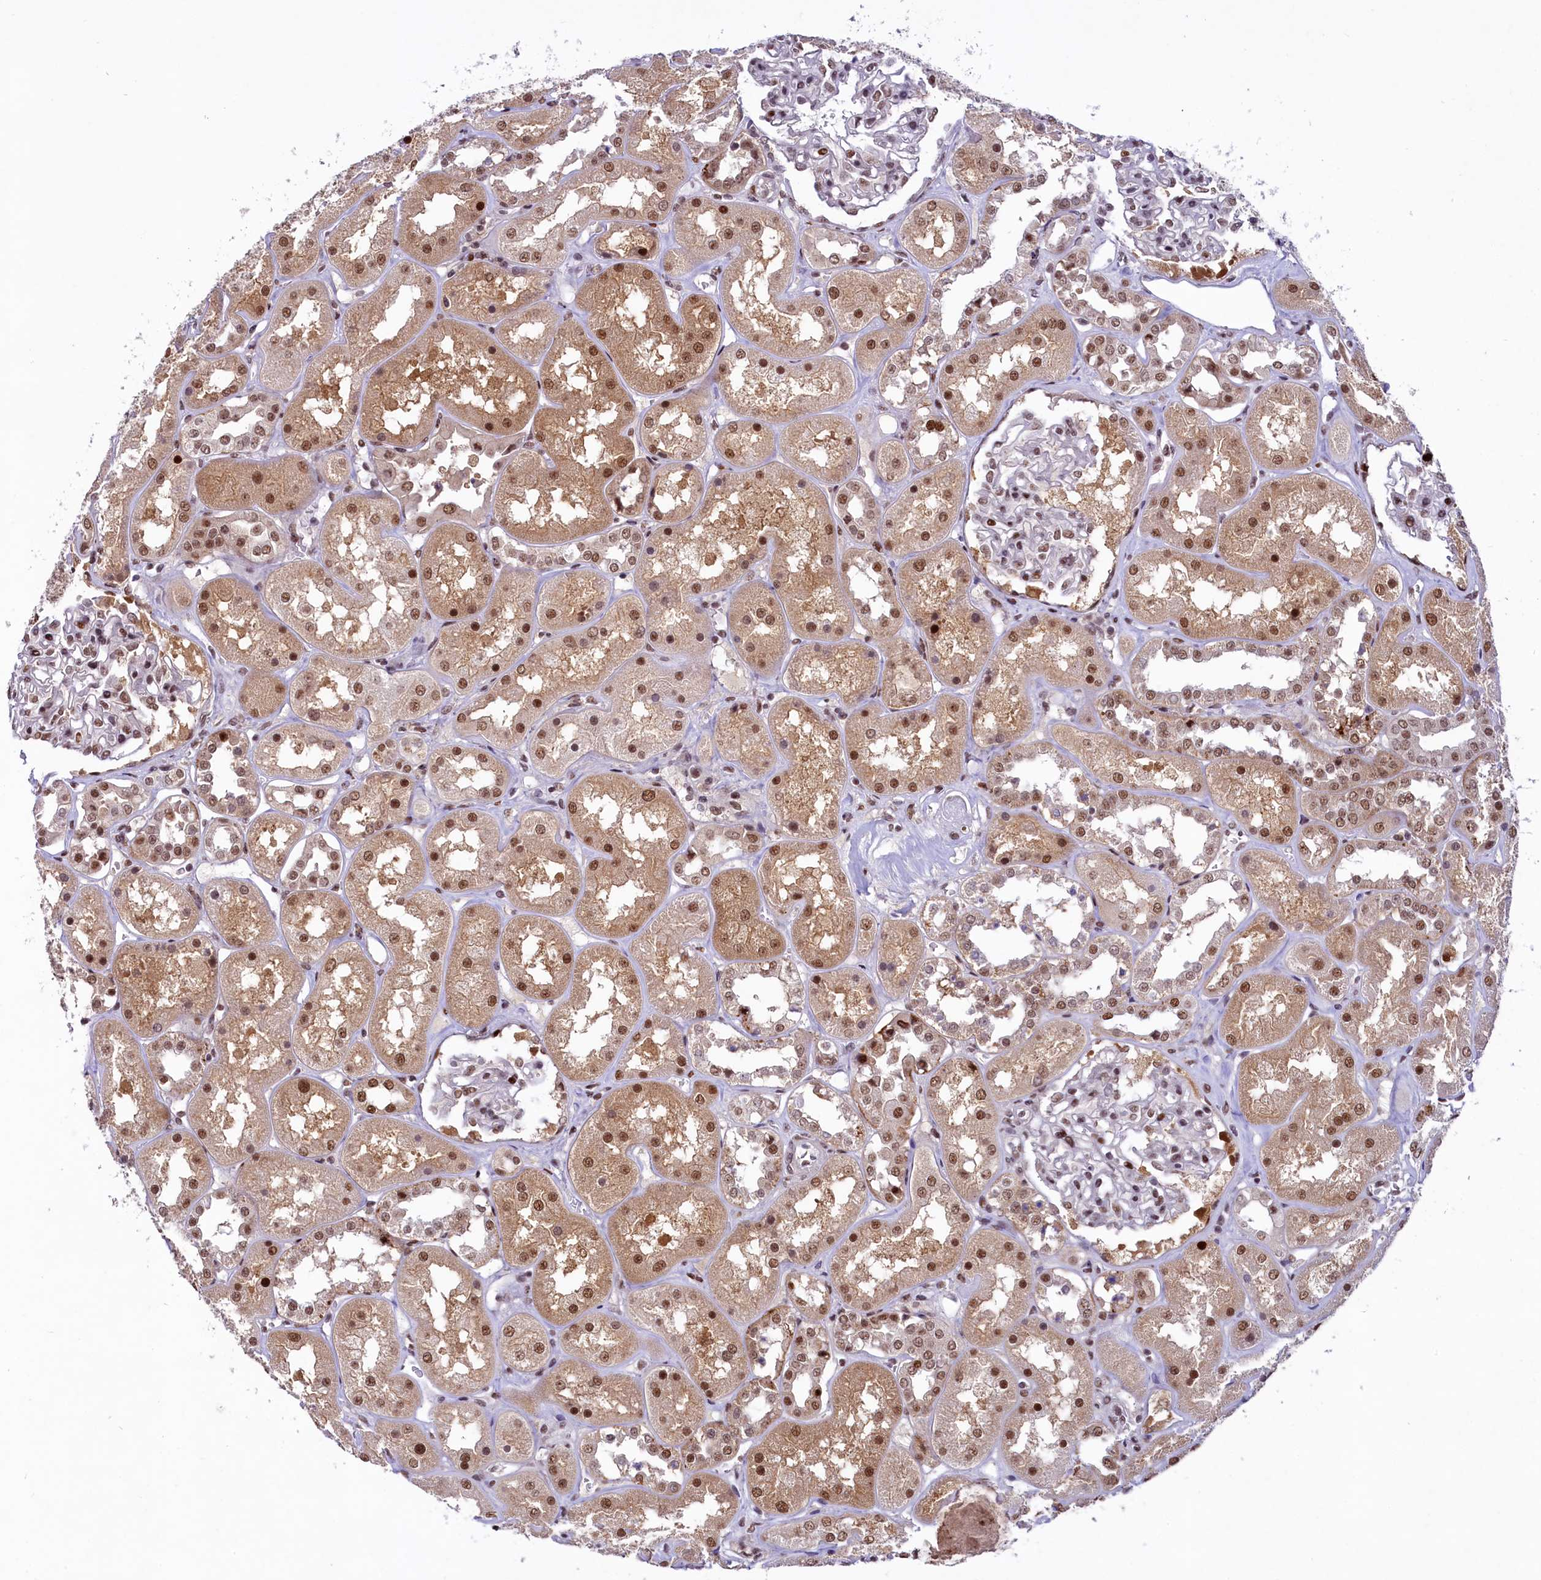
{"staining": {"intensity": "moderate", "quantity": "25%-75%", "location": "nuclear"}, "tissue": "kidney", "cell_type": "Cells in glomeruli", "image_type": "normal", "snomed": [{"axis": "morphology", "description": "Normal tissue, NOS"}, {"axis": "topography", "description": "Kidney"}], "caption": "Brown immunohistochemical staining in benign kidney exhibits moderate nuclear positivity in about 25%-75% of cells in glomeruli. The staining is performed using DAB (3,3'-diaminobenzidine) brown chromogen to label protein expression. The nuclei are counter-stained blue using hematoxylin.", "gene": "ANKS3", "patient": {"sex": "male", "age": 70}}